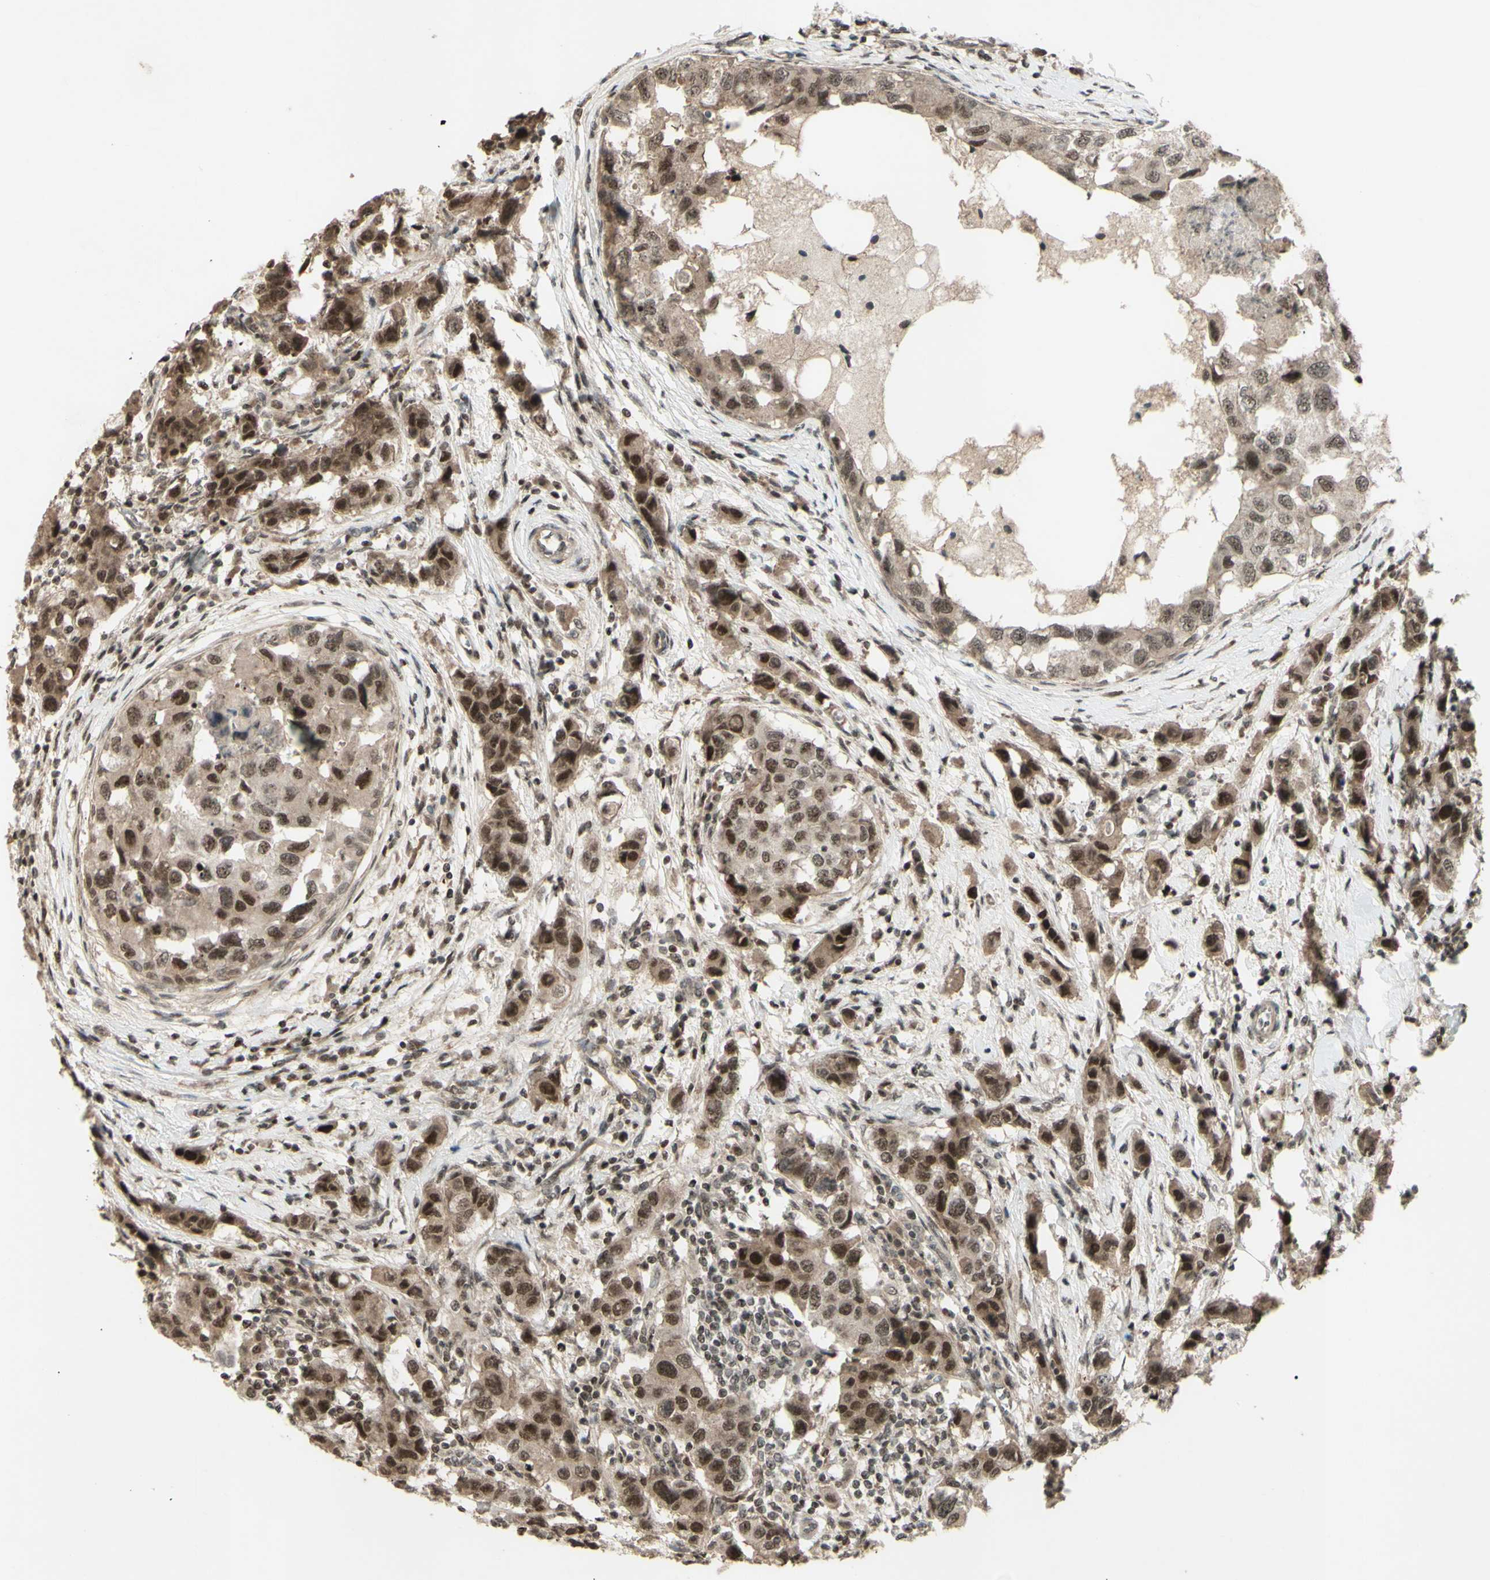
{"staining": {"intensity": "moderate", "quantity": ">75%", "location": "cytoplasmic/membranous,nuclear"}, "tissue": "breast cancer", "cell_type": "Tumor cells", "image_type": "cancer", "snomed": [{"axis": "morphology", "description": "Normal tissue, NOS"}, {"axis": "morphology", "description": "Duct carcinoma"}, {"axis": "topography", "description": "Breast"}], "caption": "Moderate cytoplasmic/membranous and nuclear staining is identified in about >75% of tumor cells in breast infiltrating ductal carcinoma.", "gene": "SNW1", "patient": {"sex": "female", "age": 50}}